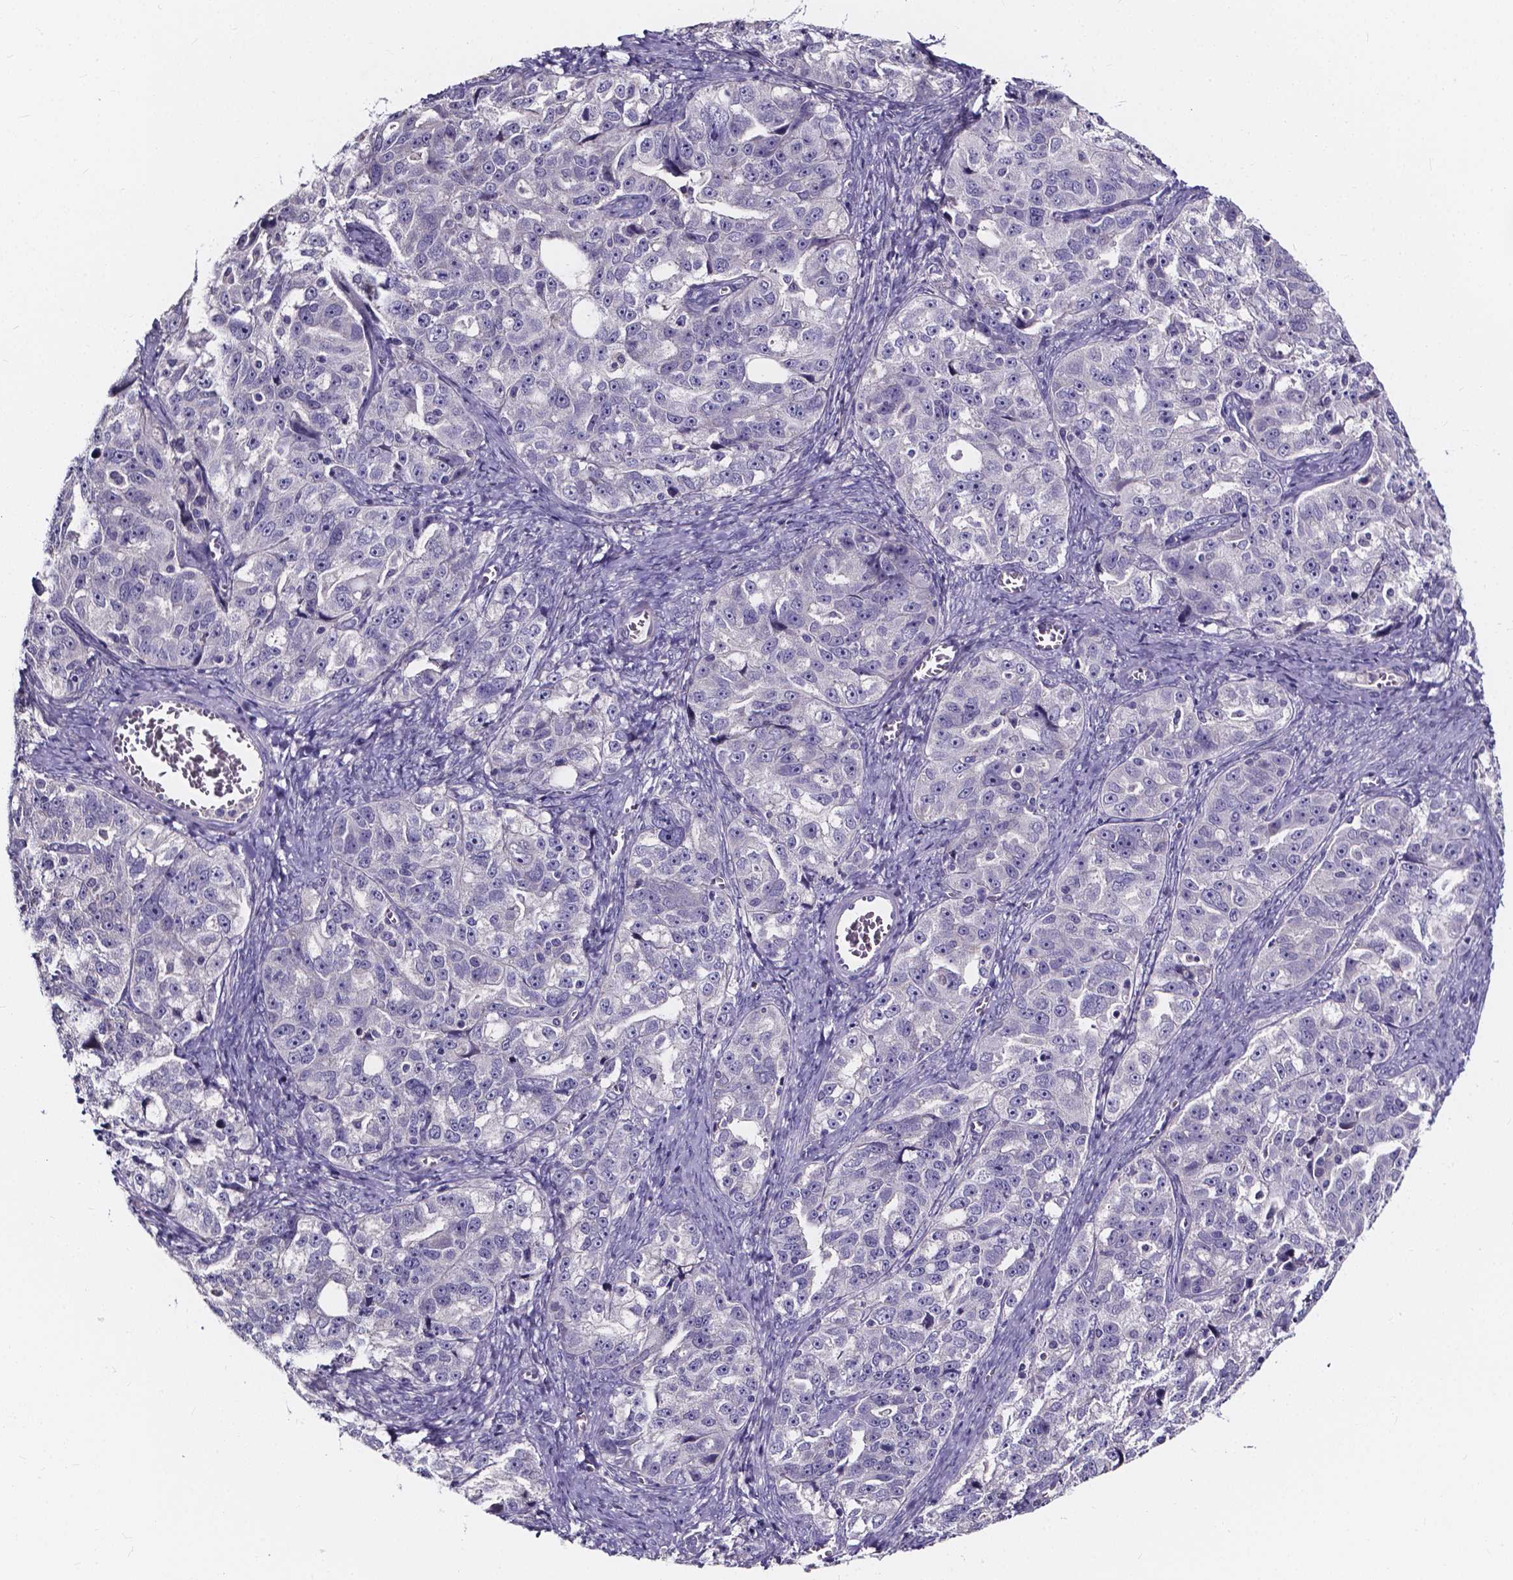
{"staining": {"intensity": "negative", "quantity": "none", "location": "none"}, "tissue": "ovarian cancer", "cell_type": "Tumor cells", "image_type": "cancer", "snomed": [{"axis": "morphology", "description": "Cystadenocarcinoma, serous, NOS"}, {"axis": "topography", "description": "Ovary"}], "caption": "DAB (3,3'-diaminobenzidine) immunohistochemical staining of ovarian cancer reveals no significant staining in tumor cells.", "gene": "SPOCD1", "patient": {"sex": "female", "age": 51}}